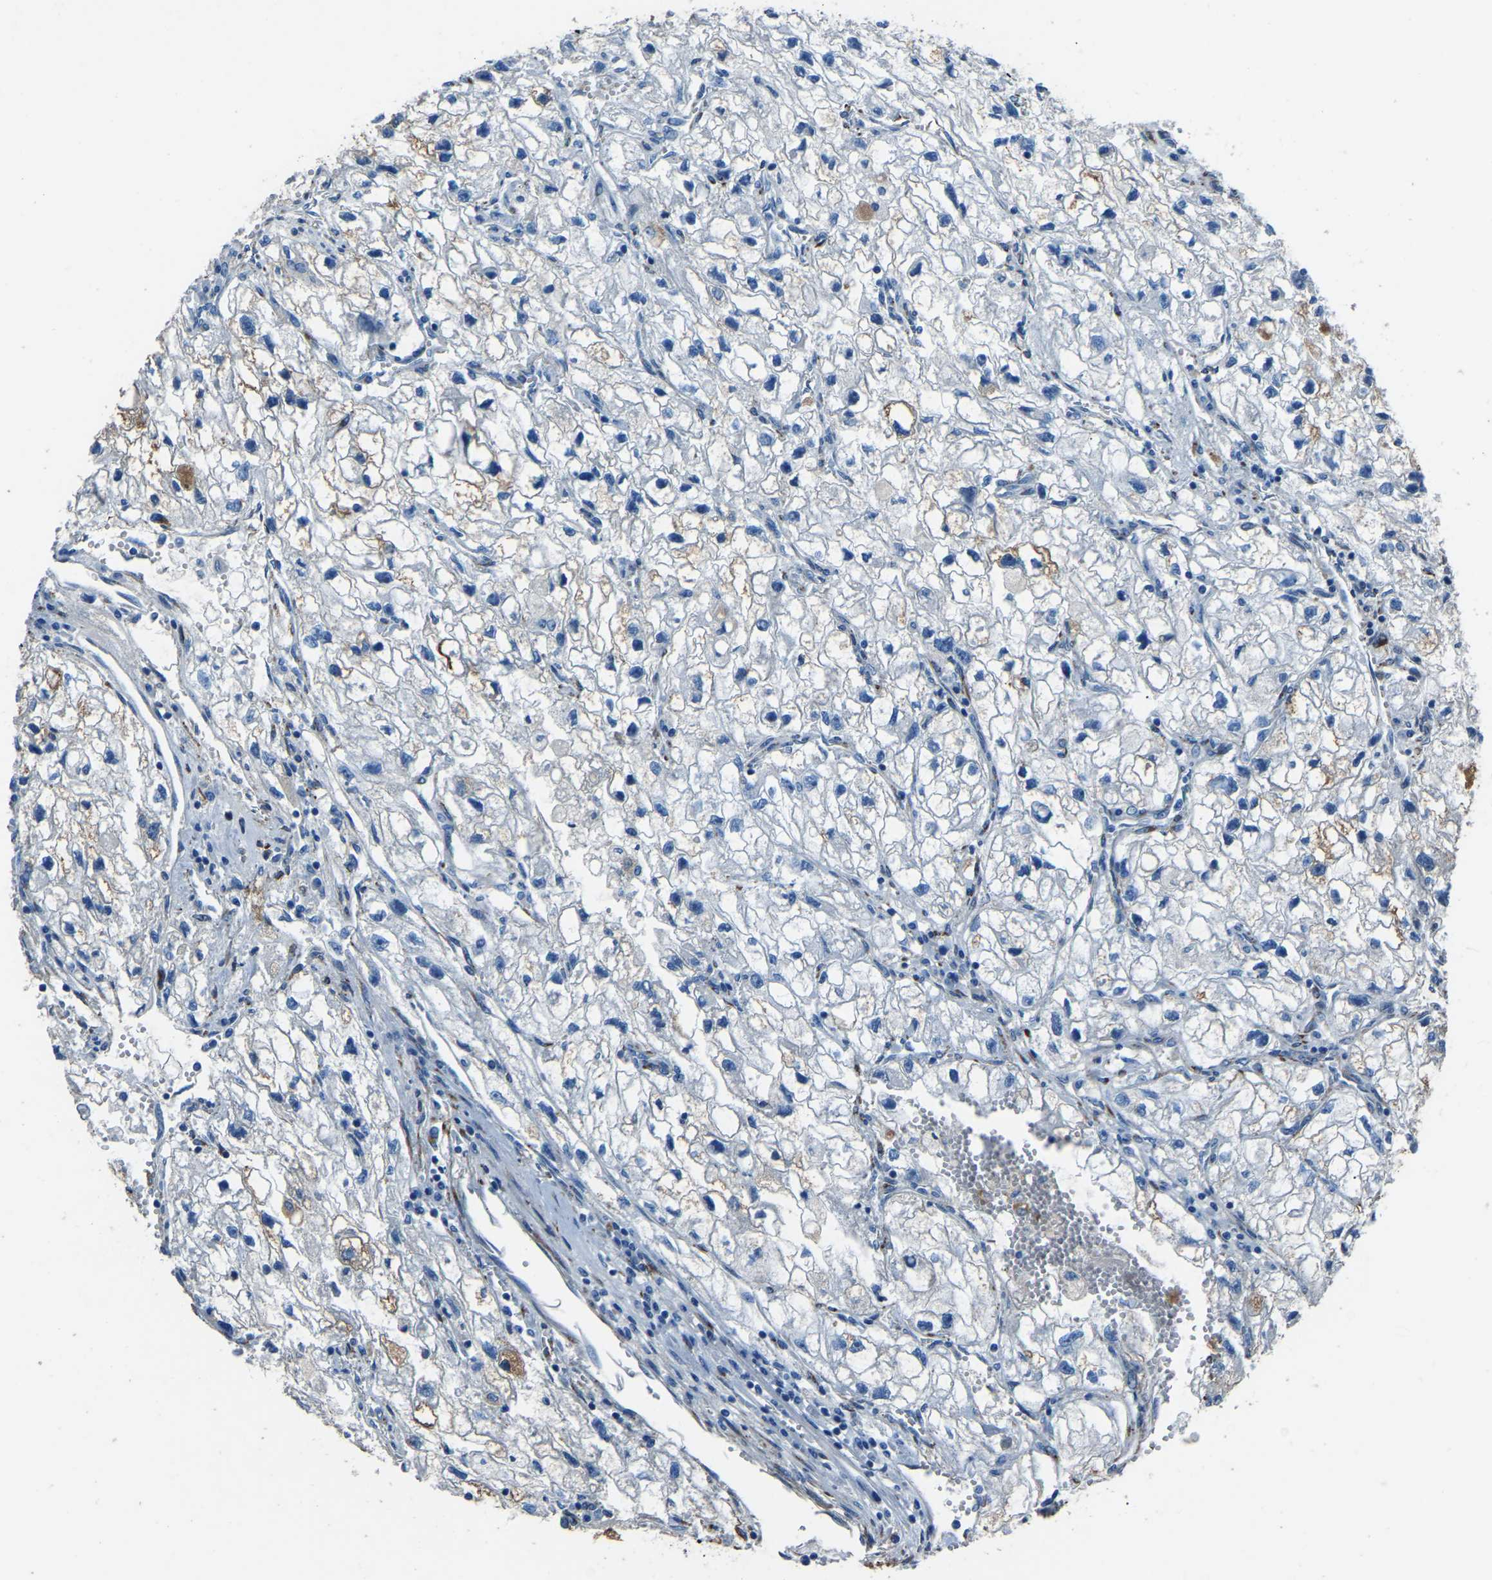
{"staining": {"intensity": "negative", "quantity": "none", "location": "none"}, "tissue": "renal cancer", "cell_type": "Tumor cells", "image_type": "cancer", "snomed": [{"axis": "morphology", "description": "Adenocarcinoma, NOS"}, {"axis": "topography", "description": "Kidney"}], "caption": "IHC photomicrograph of renal cancer (adenocarcinoma) stained for a protein (brown), which exhibits no staining in tumor cells. The staining is performed using DAB brown chromogen with nuclei counter-stained in using hematoxylin.", "gene": "COL3A1", "patient": {"sex": "female", "age": 70}}